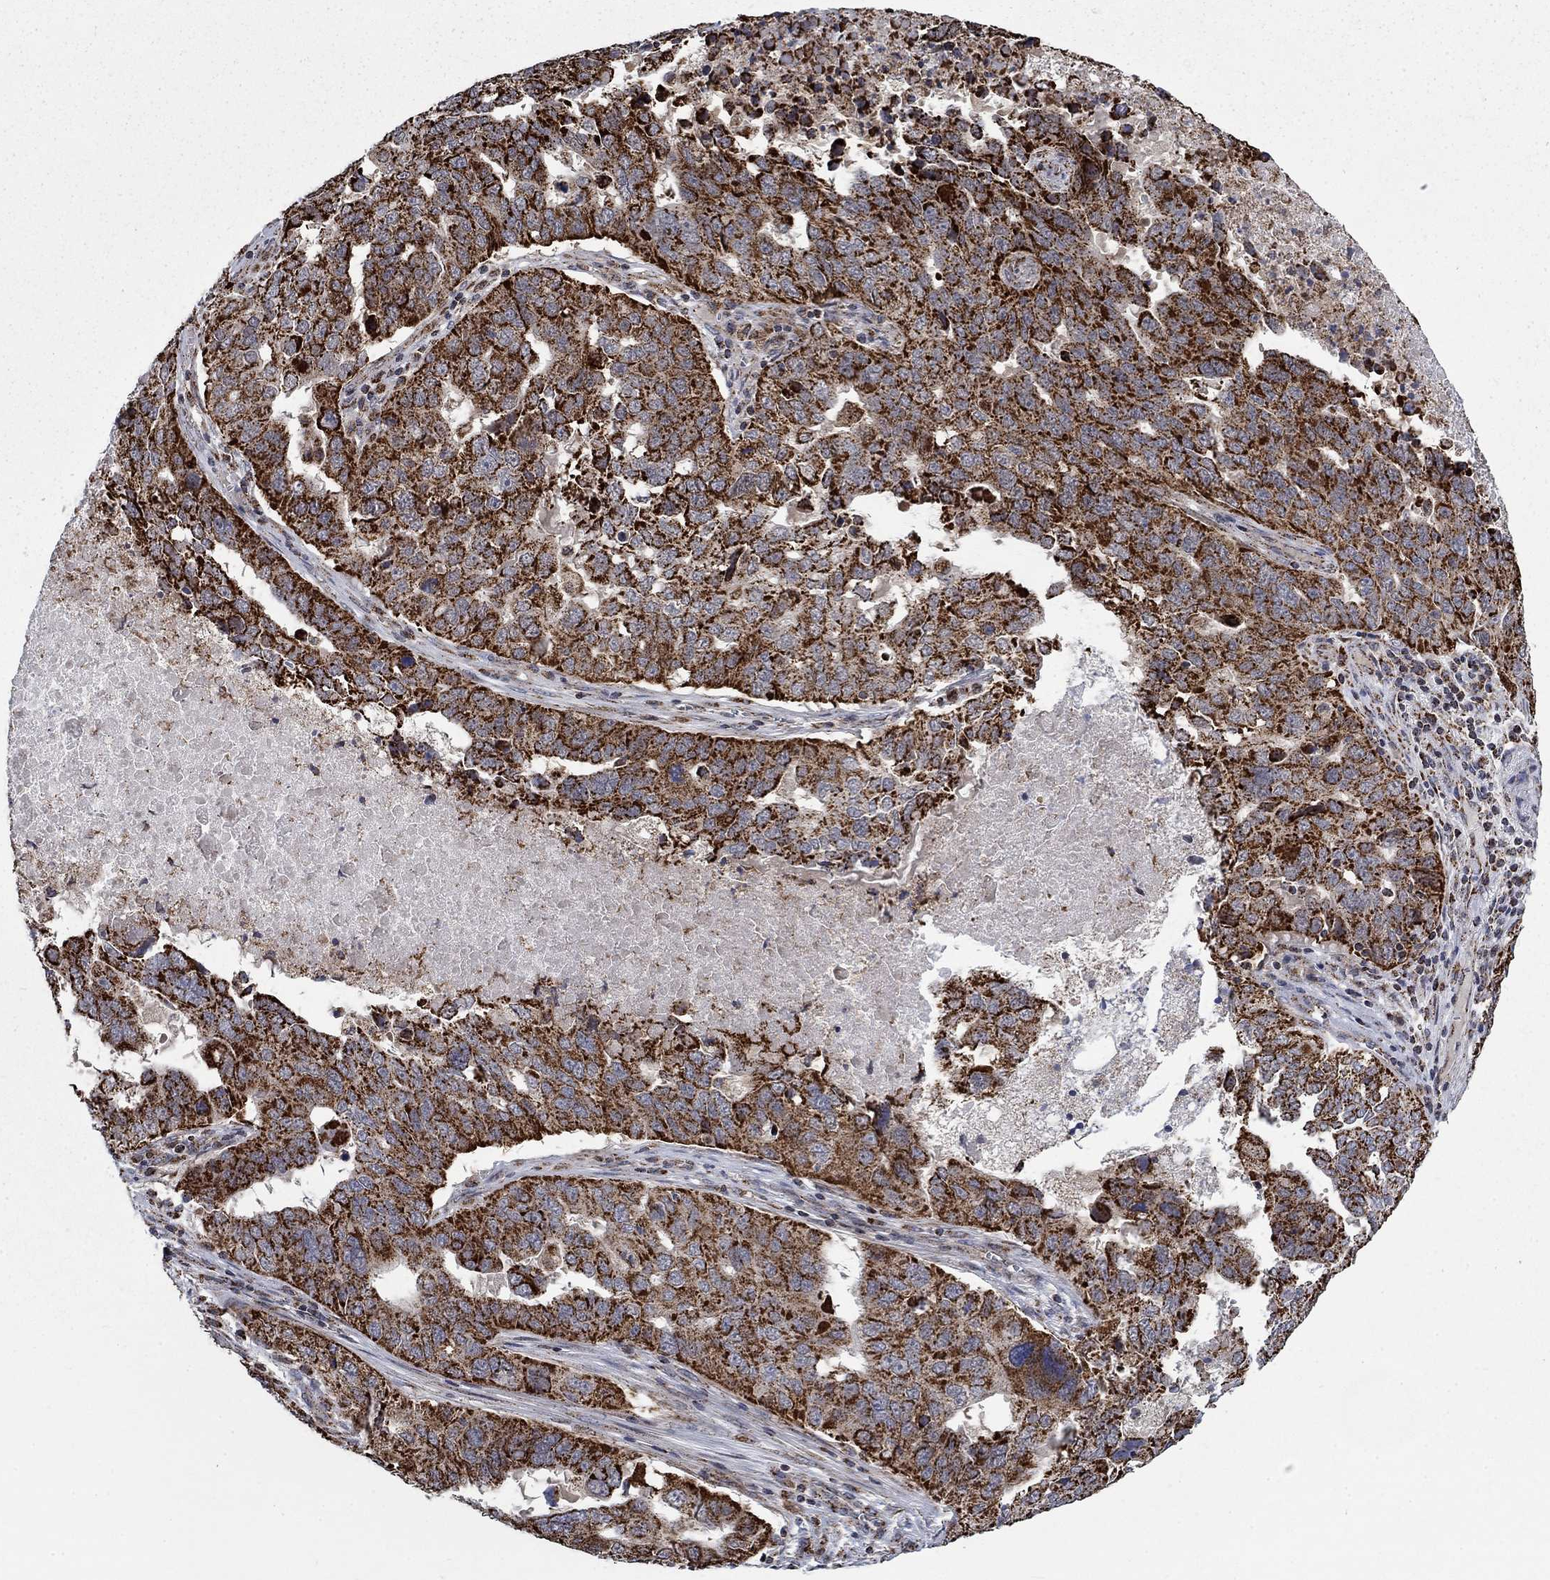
{"staining": {"intensity": "strong", "quantity": ">75%", "location": "cytoplasmic/membranous"}, "tissue": "ovarian cancer", "cell_type": "Tumor cells", "image_type": "cancer", "snomed": [{"axis": "morphology", "description": "Carcinoma, endometroid"}, {"axis": "topography", "description": "Soft tissue"}, {"axis": "topography", "description": "Ovary"}], "caption": "Immunohistochemical staining of human ovarian endometroid carcinoma demonstrates high levels of strong cytoplasmic/membranous protein expression in approximately >75% of tumor cells.", "gene": "MOAP1", "patient": {"sex": "female", "age": 52}}